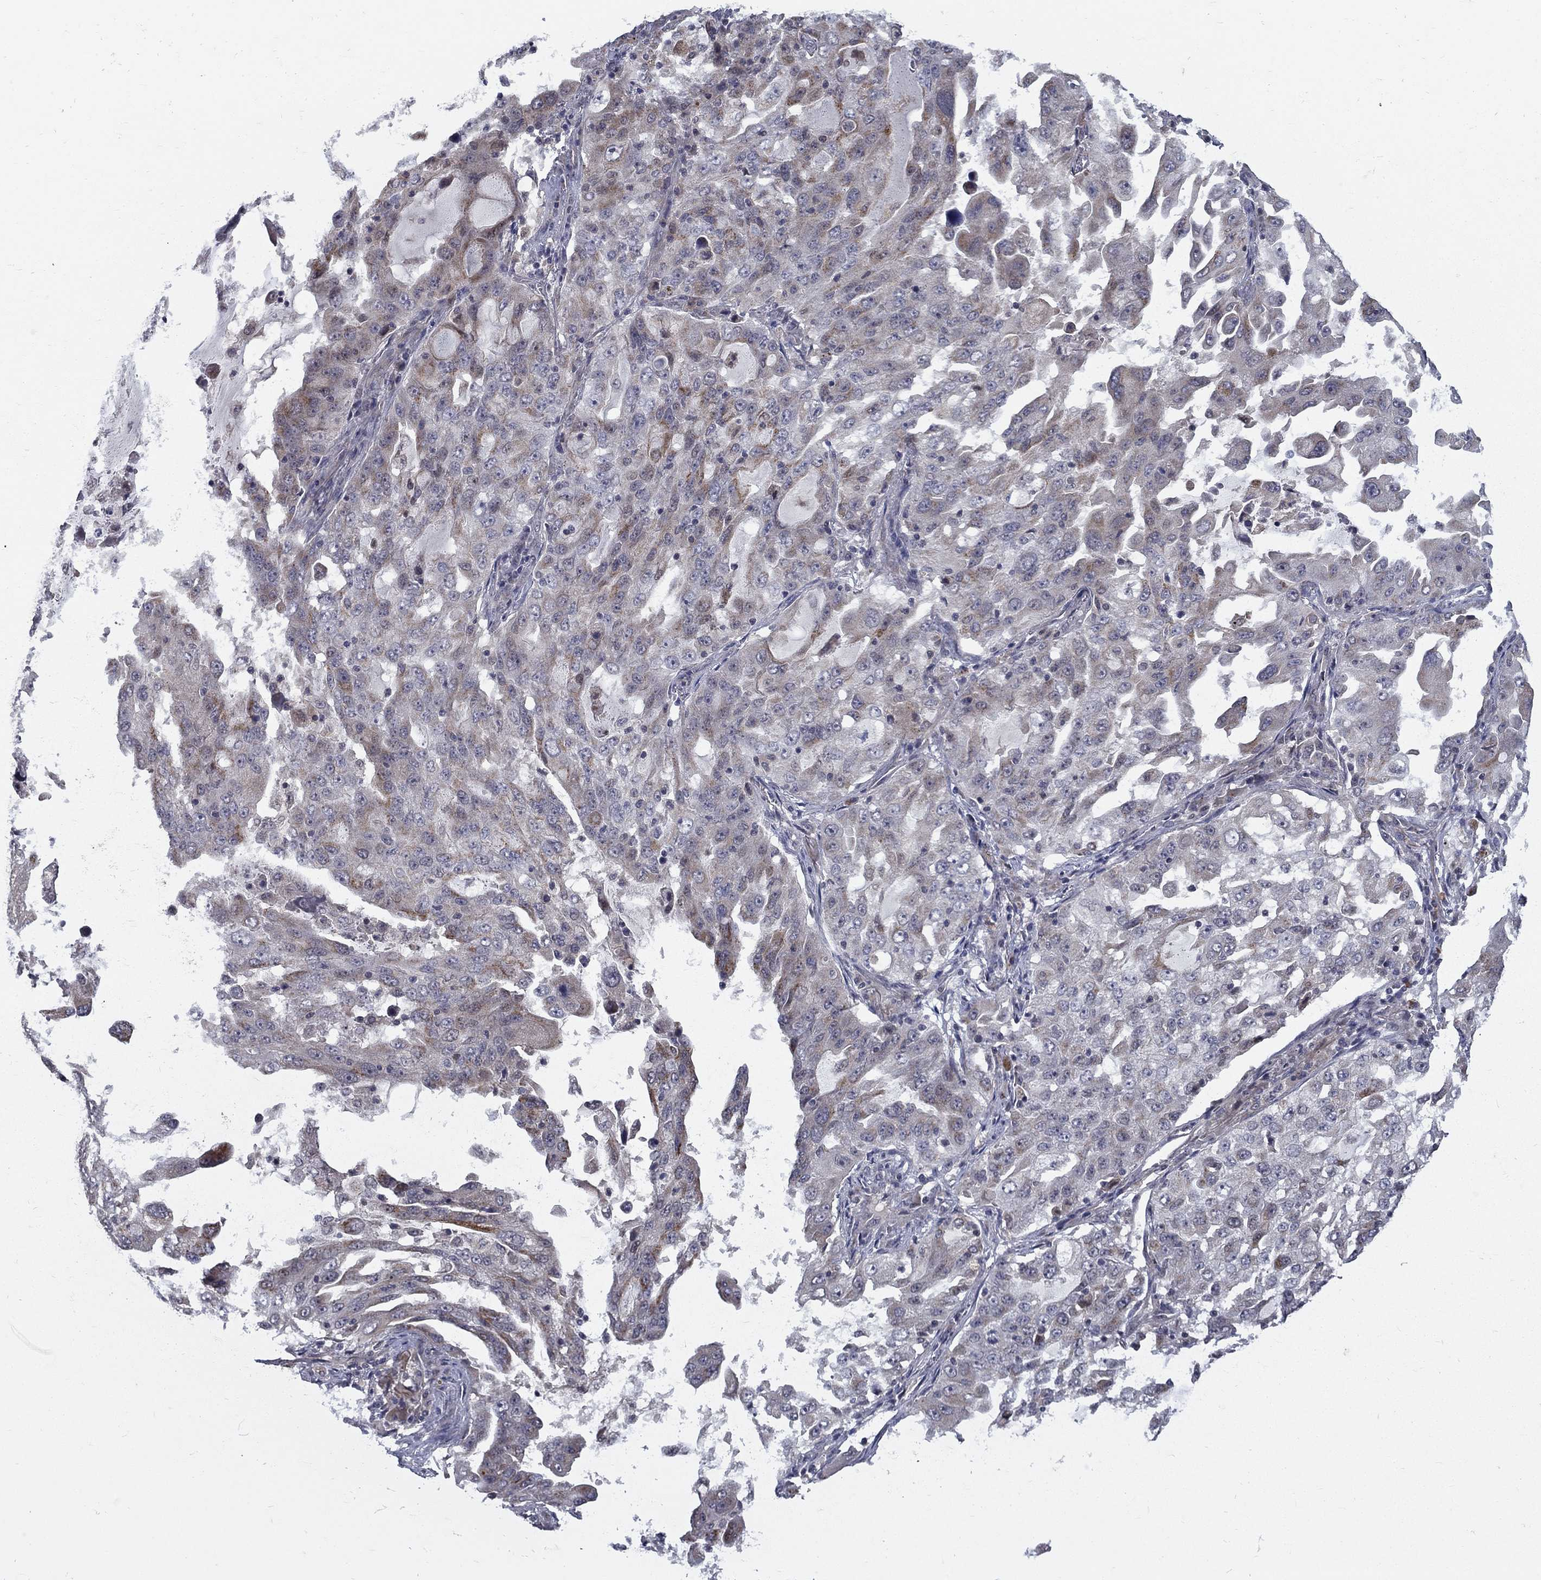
{"staining": {"intensity": "moderate", "quantity": "<25%", "location": "cytoplasmic/membranous"}, "tissue": "lung cancer", "cell_type": "Tumor cells", "image_type": "cancer", "snomed": [{"axis": "morphology", "description": "Adenocarcinoma, NOS"}, {"axis": "topography", "description": "Lung"}], "caption": "Immunohistochemical staining of human lung cancer reveals low levels of moderate cytoplasmic/membranous protein positivity in approximately <25% of tumor cells.", "gene": "FAM3B", "patient": {"sex": "female", "age": 61}}